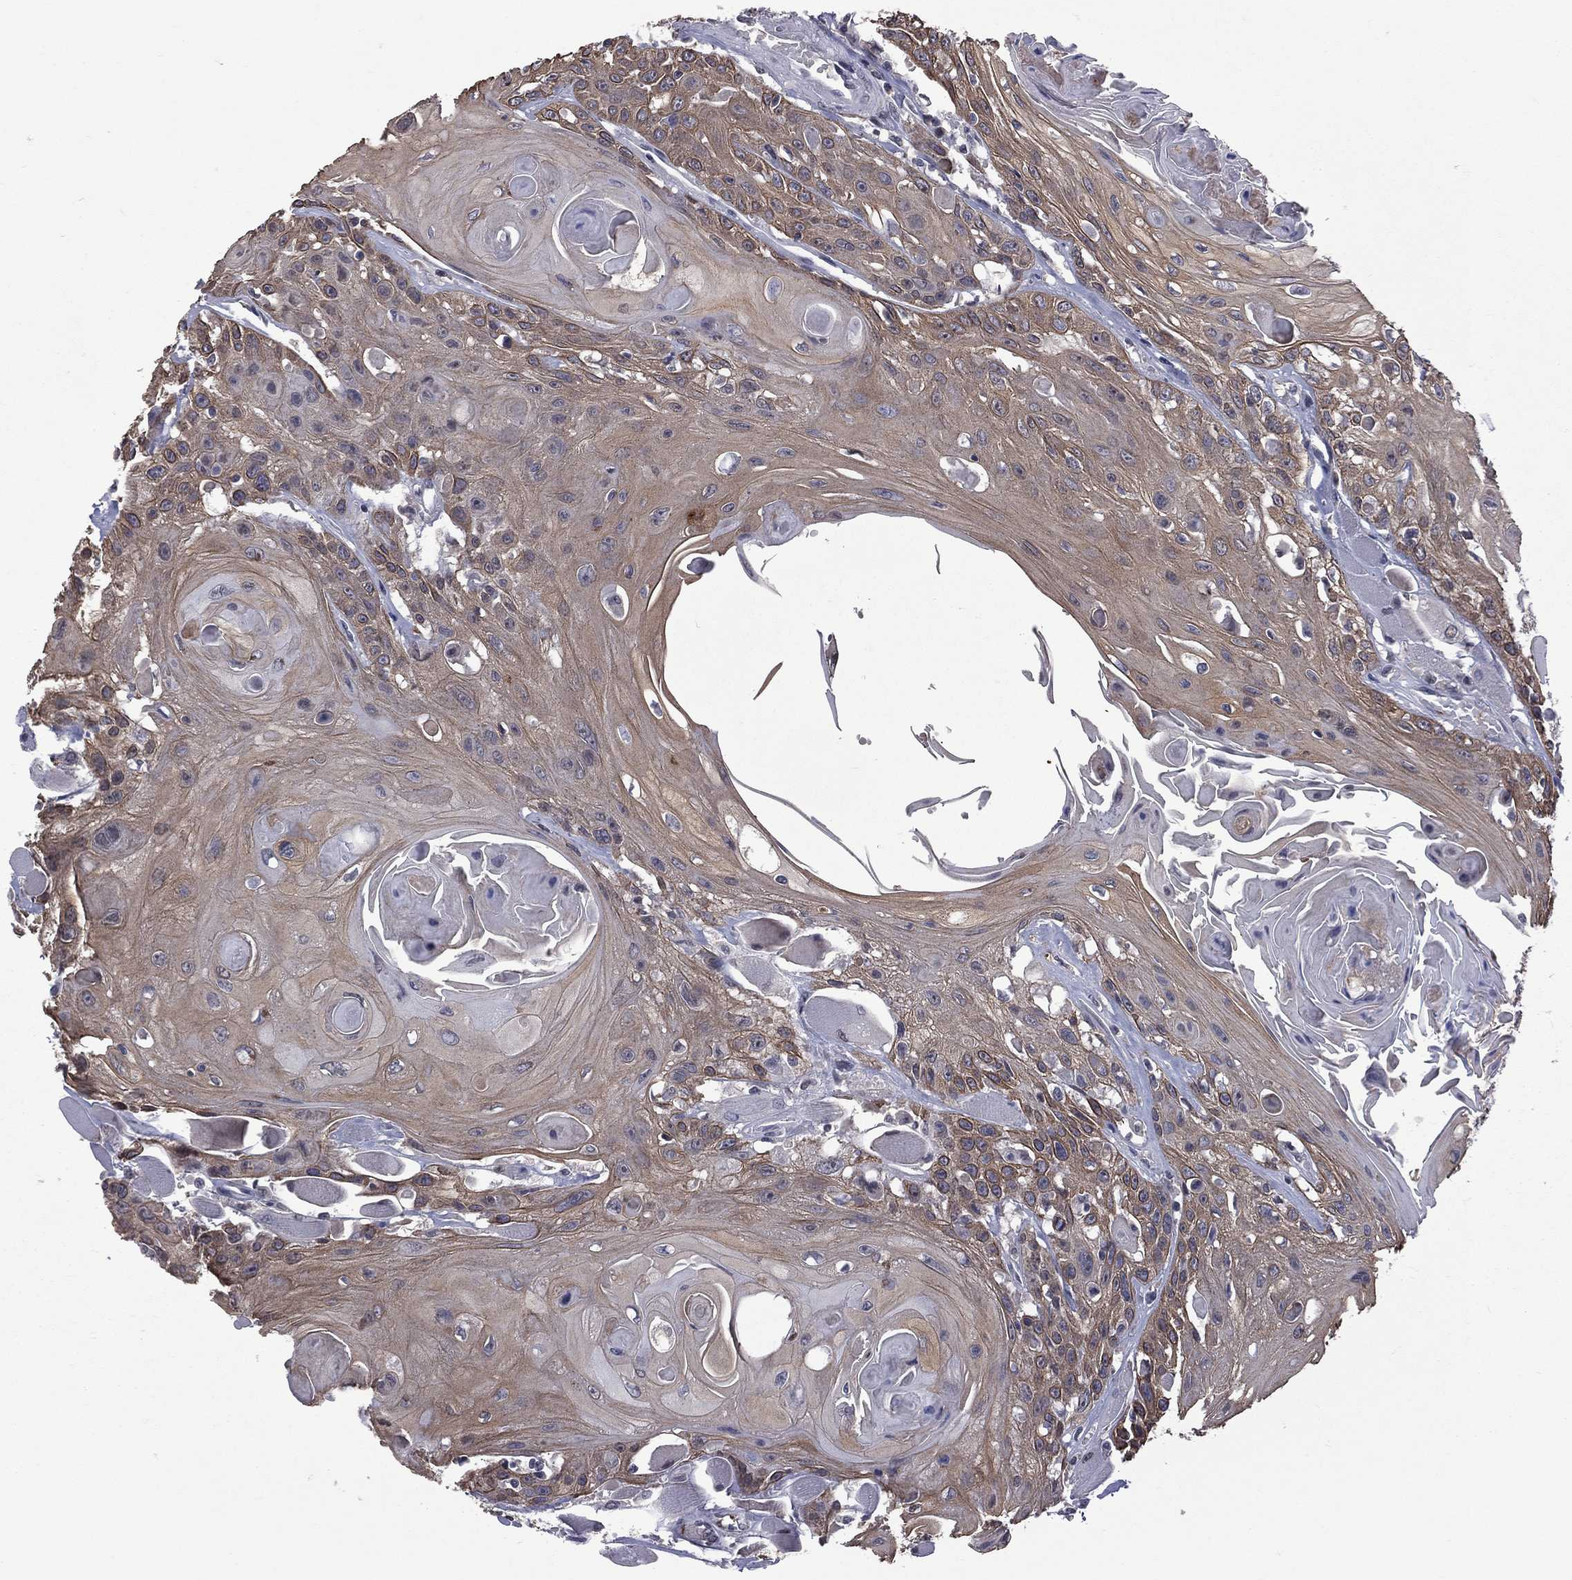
{"staining": {"intensity": "moderate", "quantity": ">75%", "location": "cytoplasmic/membranous"}, "tissue": "head and neck cancer", "cell_type": "Tumor cells", "image_type": "cancer", "snomed": [{"axis": "morphology", "description": "Squamous cell carcinoma, NOS"}, {"axis": "topography", "description": "Head-Neck"}], "caption": "IHC micrograph of squamous cell carcinoma (head and neck) stained for a protein (brown), which demonstrates medium levels of moderate cytoplasmic/membranous expression in approximately >75% of tumor cells.", "gene": "DSG4", "patient": {"sex": "female", "age": 59}}